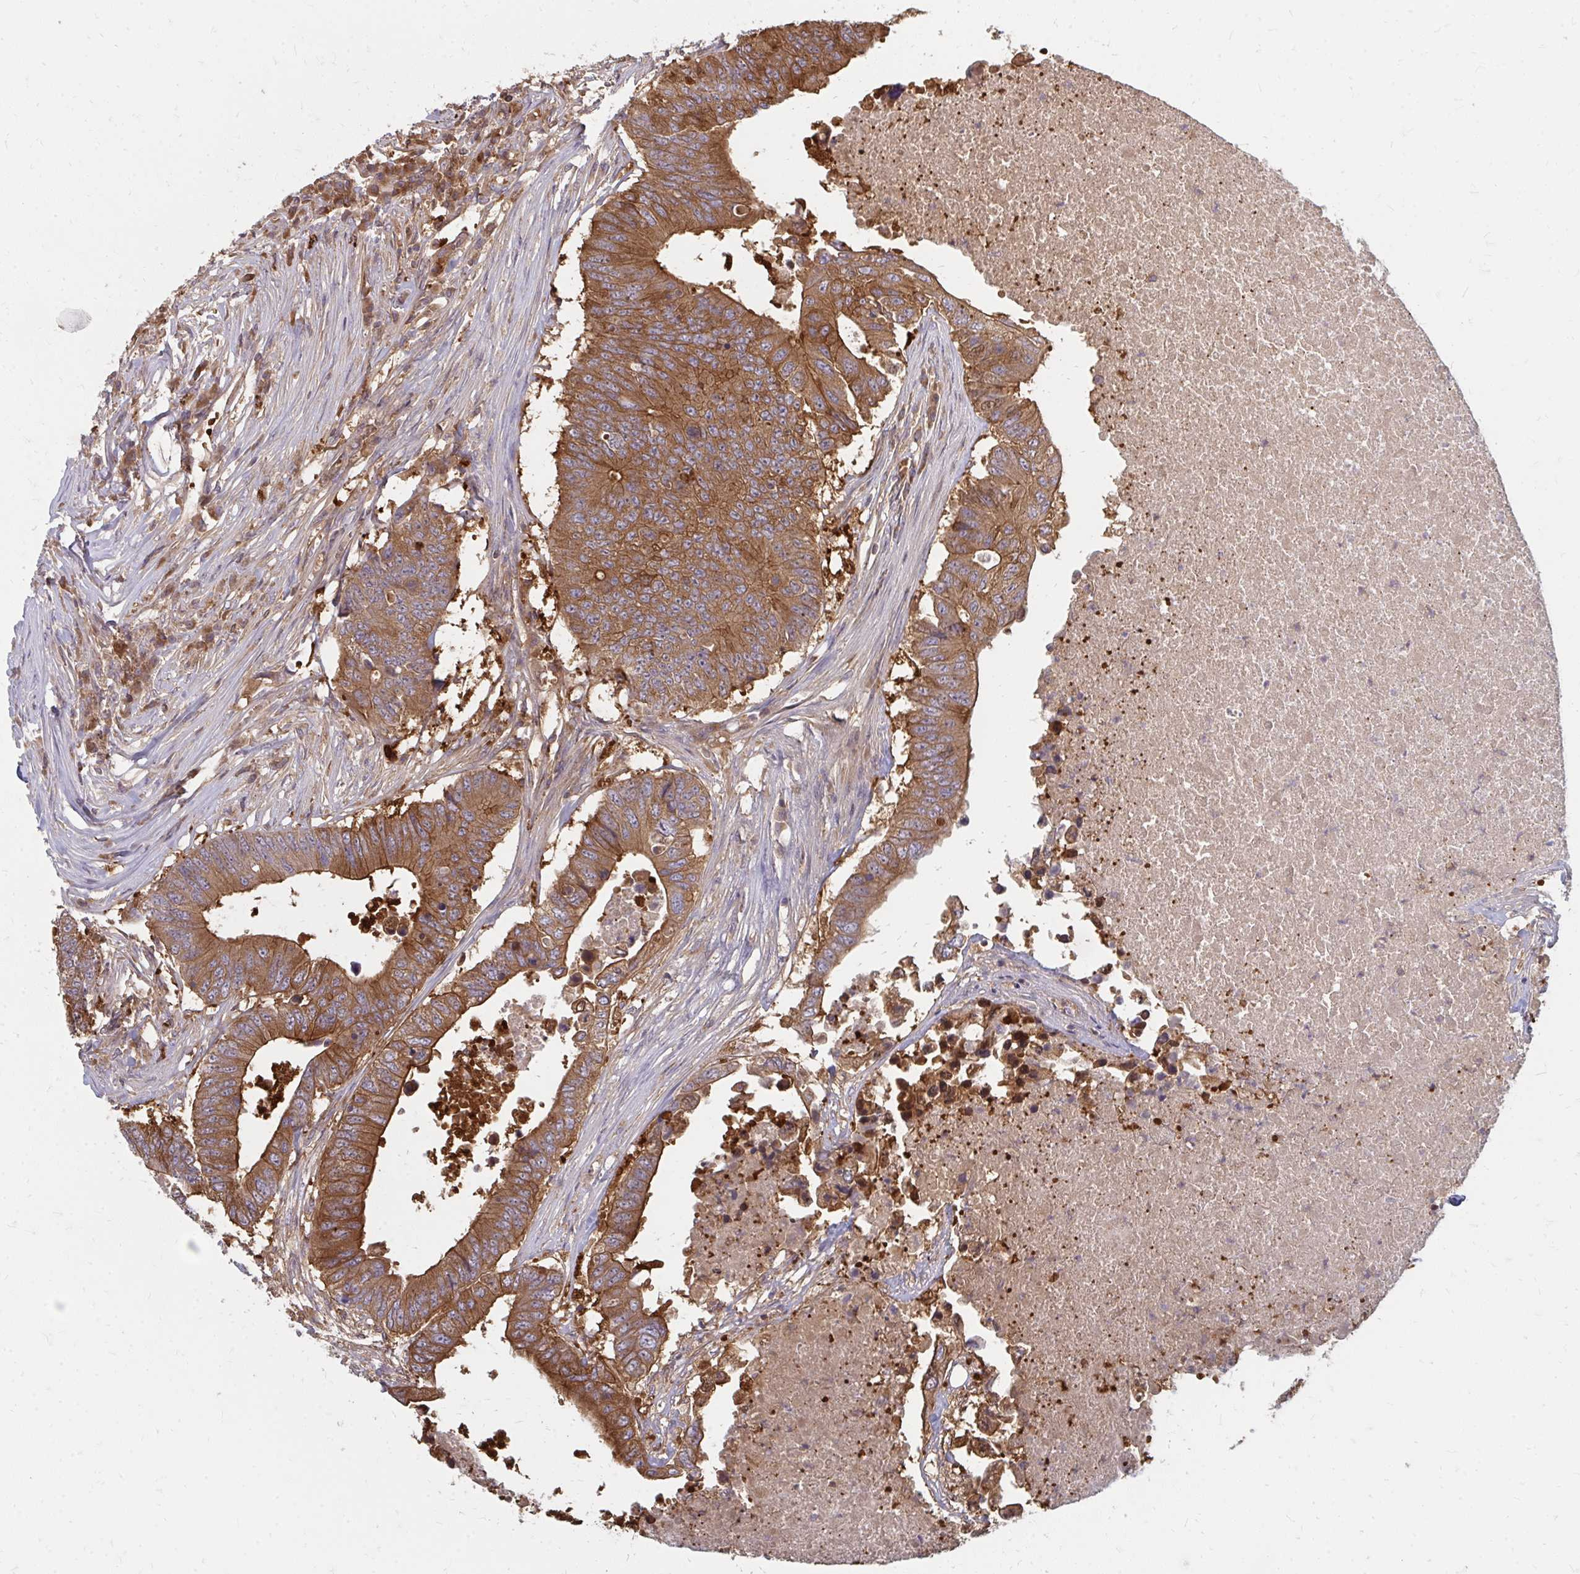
{"staining": {"intensity": "strong", "quantity": ">75%", "location": "cytoplasmic/membranous"}, "tissue": "colorectal cancer", "cell_type": "Tumor cells", "image_type": "cancer", "snomed": [{"axis": "morphology", "description": "Adenocarcinoma, NOS"}, {"axis": "topography", "description": "Colon"}], "caption": "This histopathology image exhibits IHC staining of adenocarcinoma (colorectal), with high strong cytoplasmic/membranous staining in approximately >75% of tumor cells.", "gene": "ZNF285", "patient": {"sex": "male", "age": 71}}